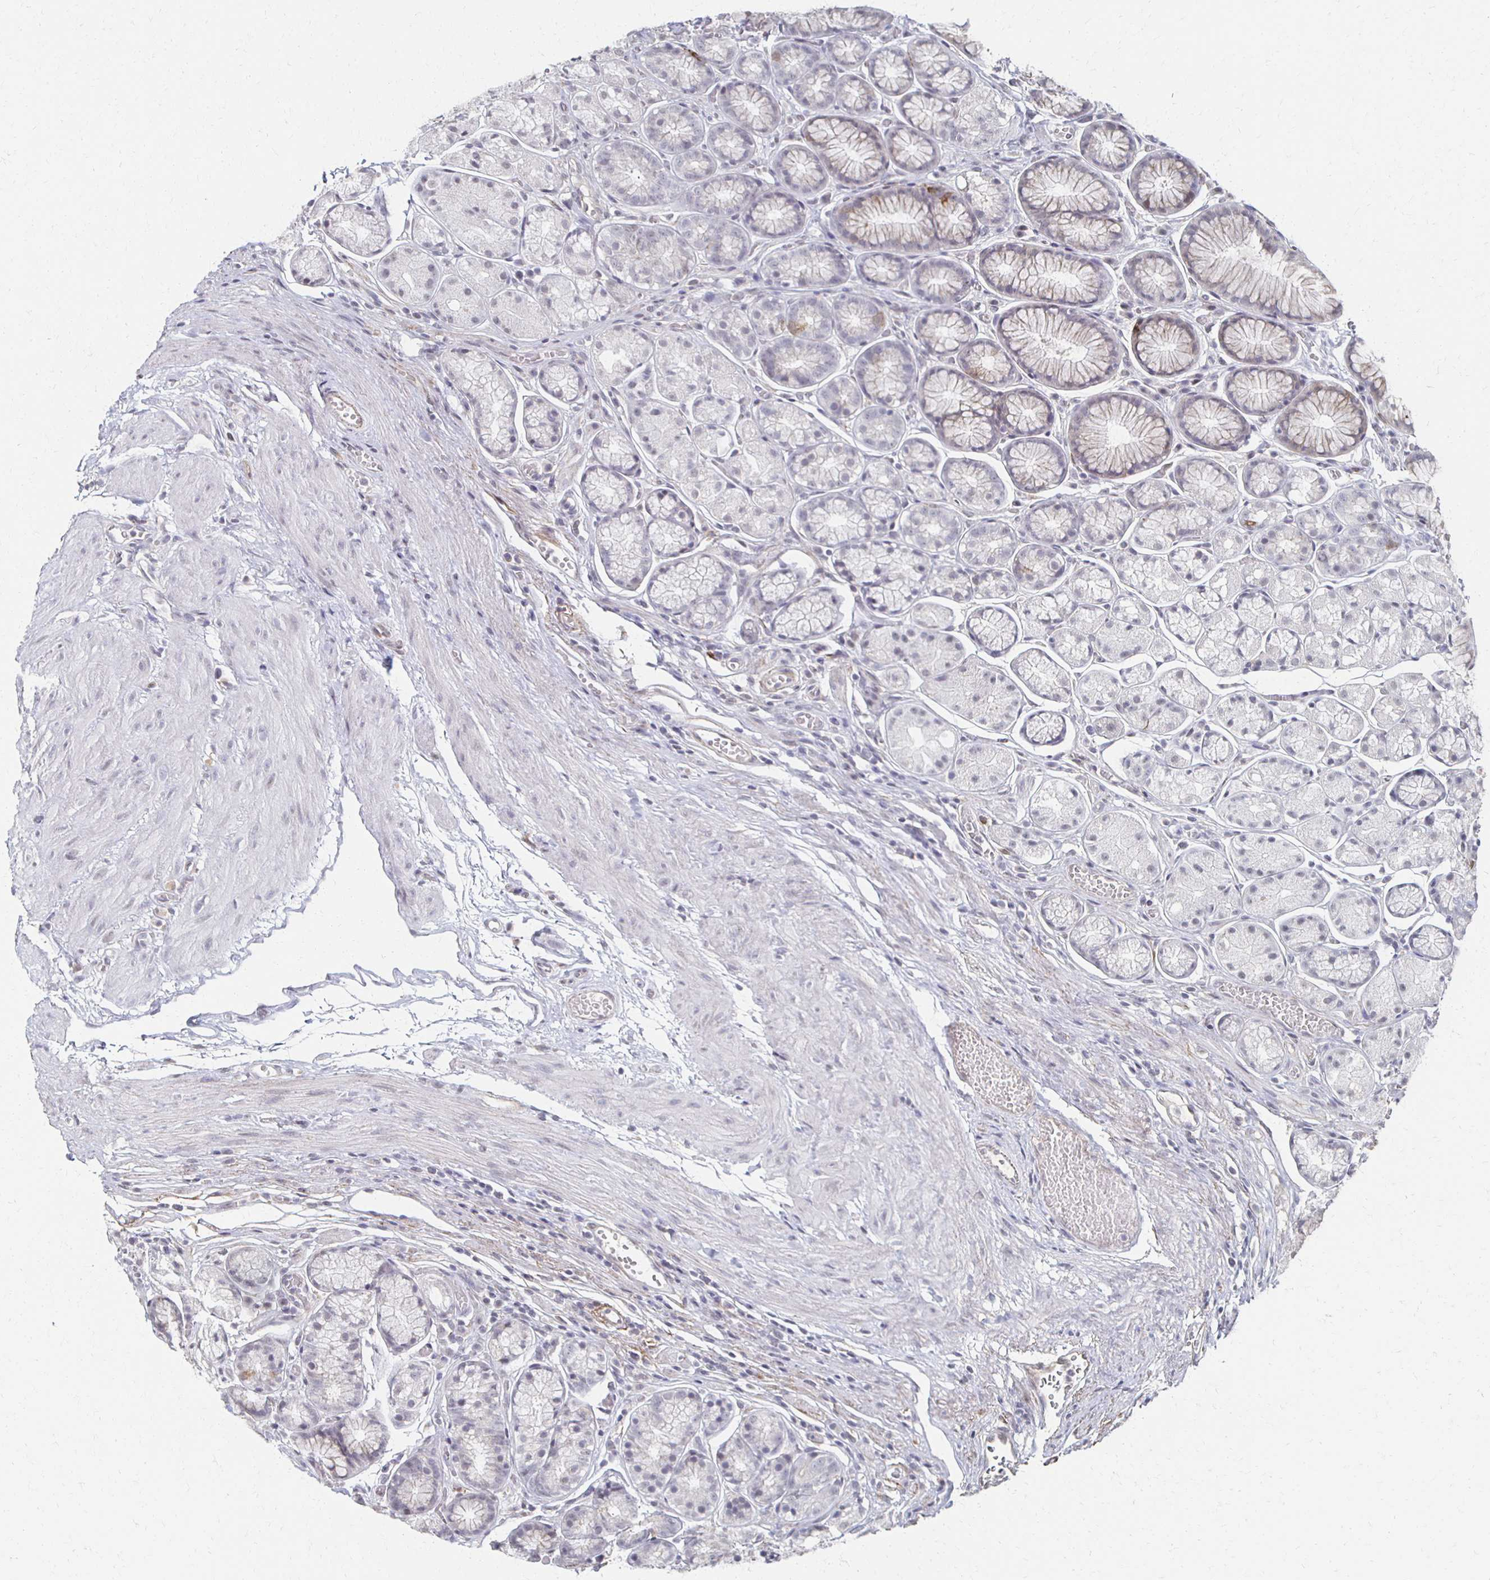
{"staining": {"intensity": "weak", "quantity": "<25%", "location": "cytoplasmic/membranous"}, "tissue": "stomach", "cell_type": "Glandular cells", "image_type": "normal", "snomed": [{"axis": "morphology", "description": "Normal tissue, NOS"}, {"axis": "topography", "description": "Smooth muscle"}, {"axis": "topography", "description": "Stomach"}], "caption": "High power microscopy photomicrograph of an IHC histopathology image of benign stomach, revealing no significant staining in glandular cells. (DAB (3,3'-diaminobenzidine) immunohistochemistry (IHC) with hematoxylin counter stain).", "gene": "DAB1", "patient": {"sex": "male", "age": 70}}